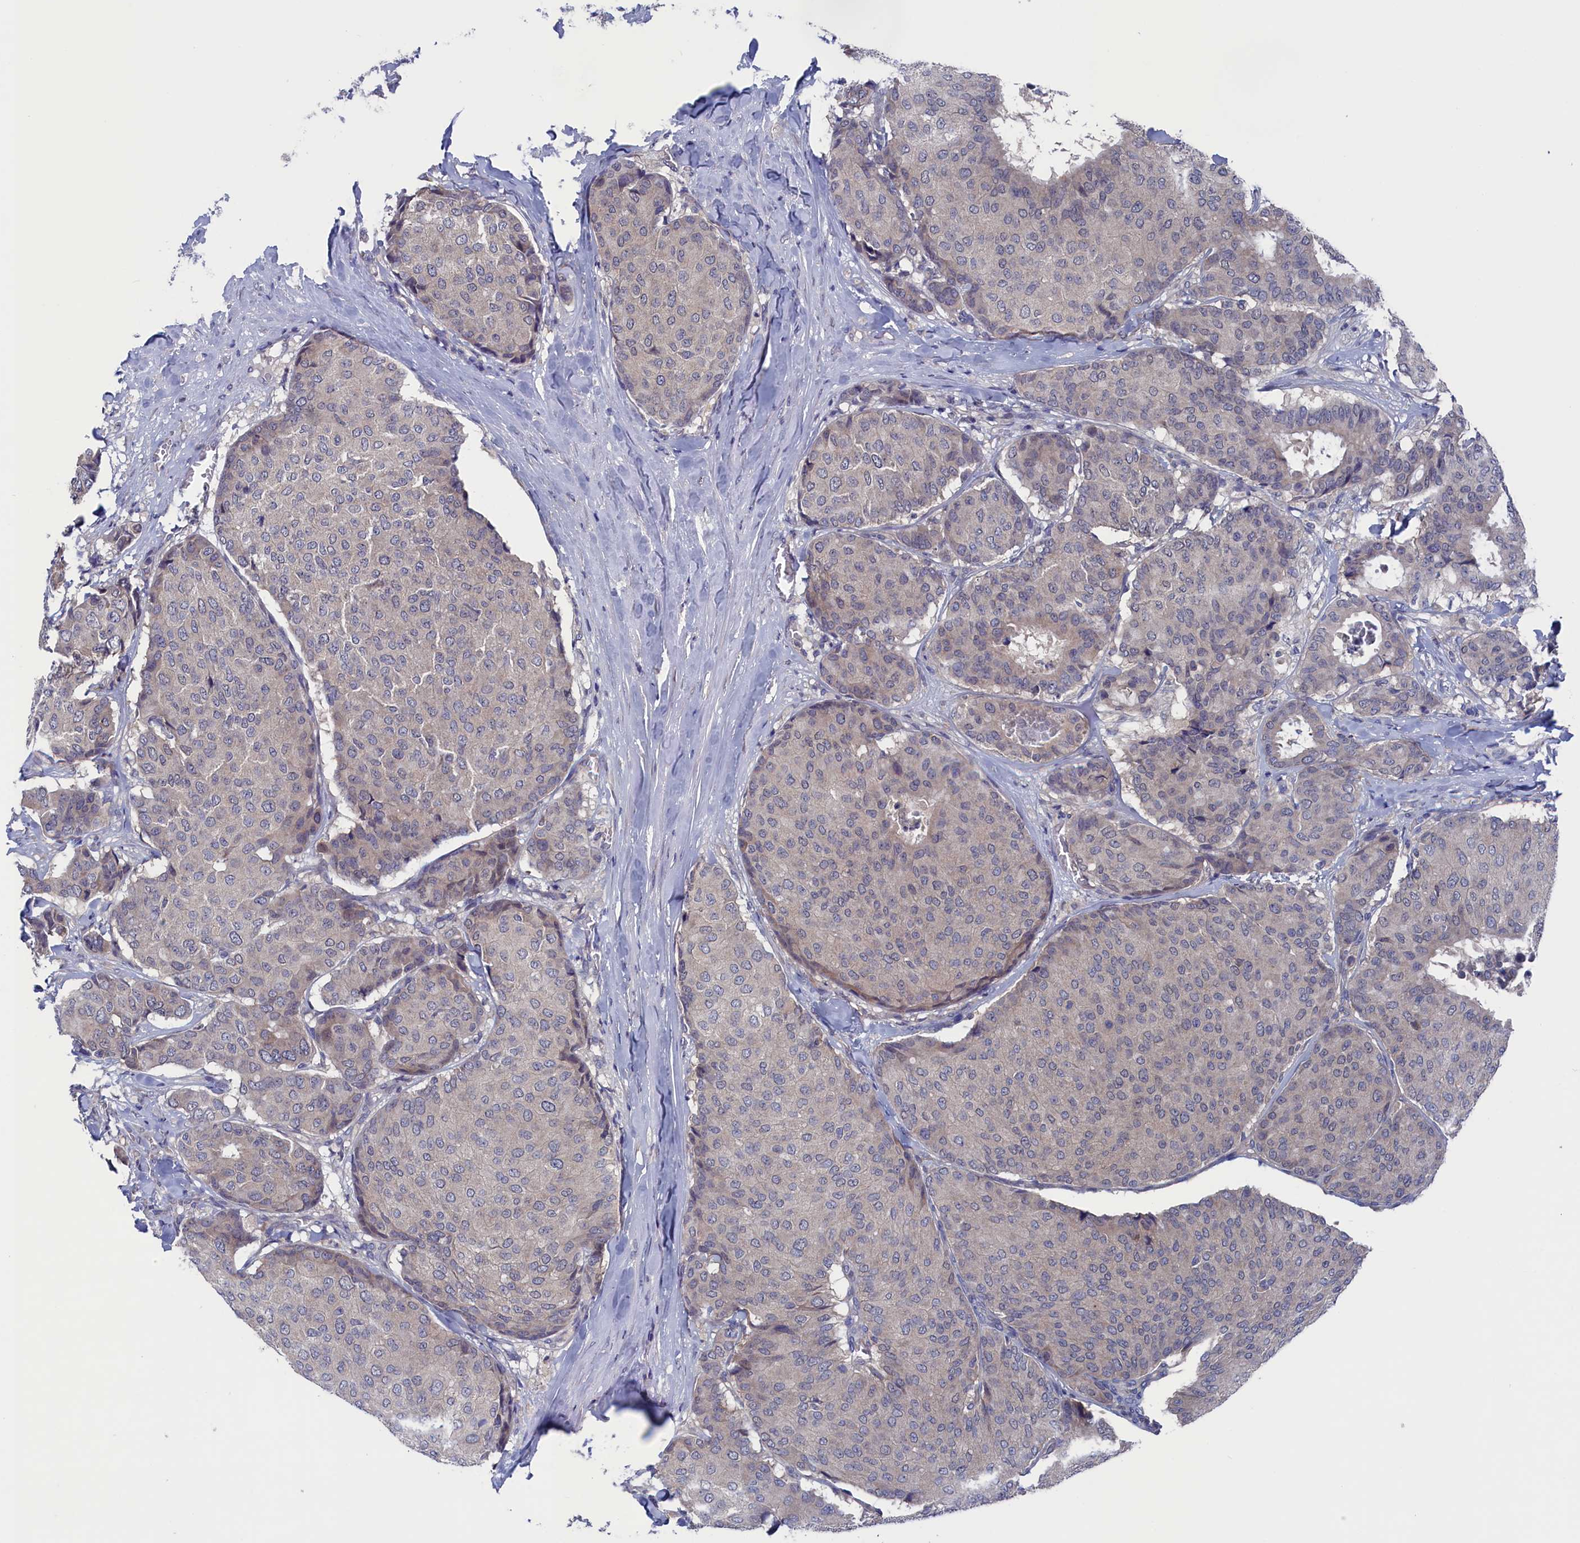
{"staining": {"intensity": "weak", "quantity": "<25%", "location": "cytoplasmic/membranous"}, "tissue": "breast cancer", "cell_type": "Tumor cells", "image_type": "cancer", "snomed": [{"axis": "morphology", "description": "Duct carcinoma"}, {"axis": "topography", "description": "Breast"}], "caption": "Micrograph shows no protein expression in tumor cells of breast cancer tissue.", "gene": "SPATA13", "patient": {"sex": "female", "age": 75}}